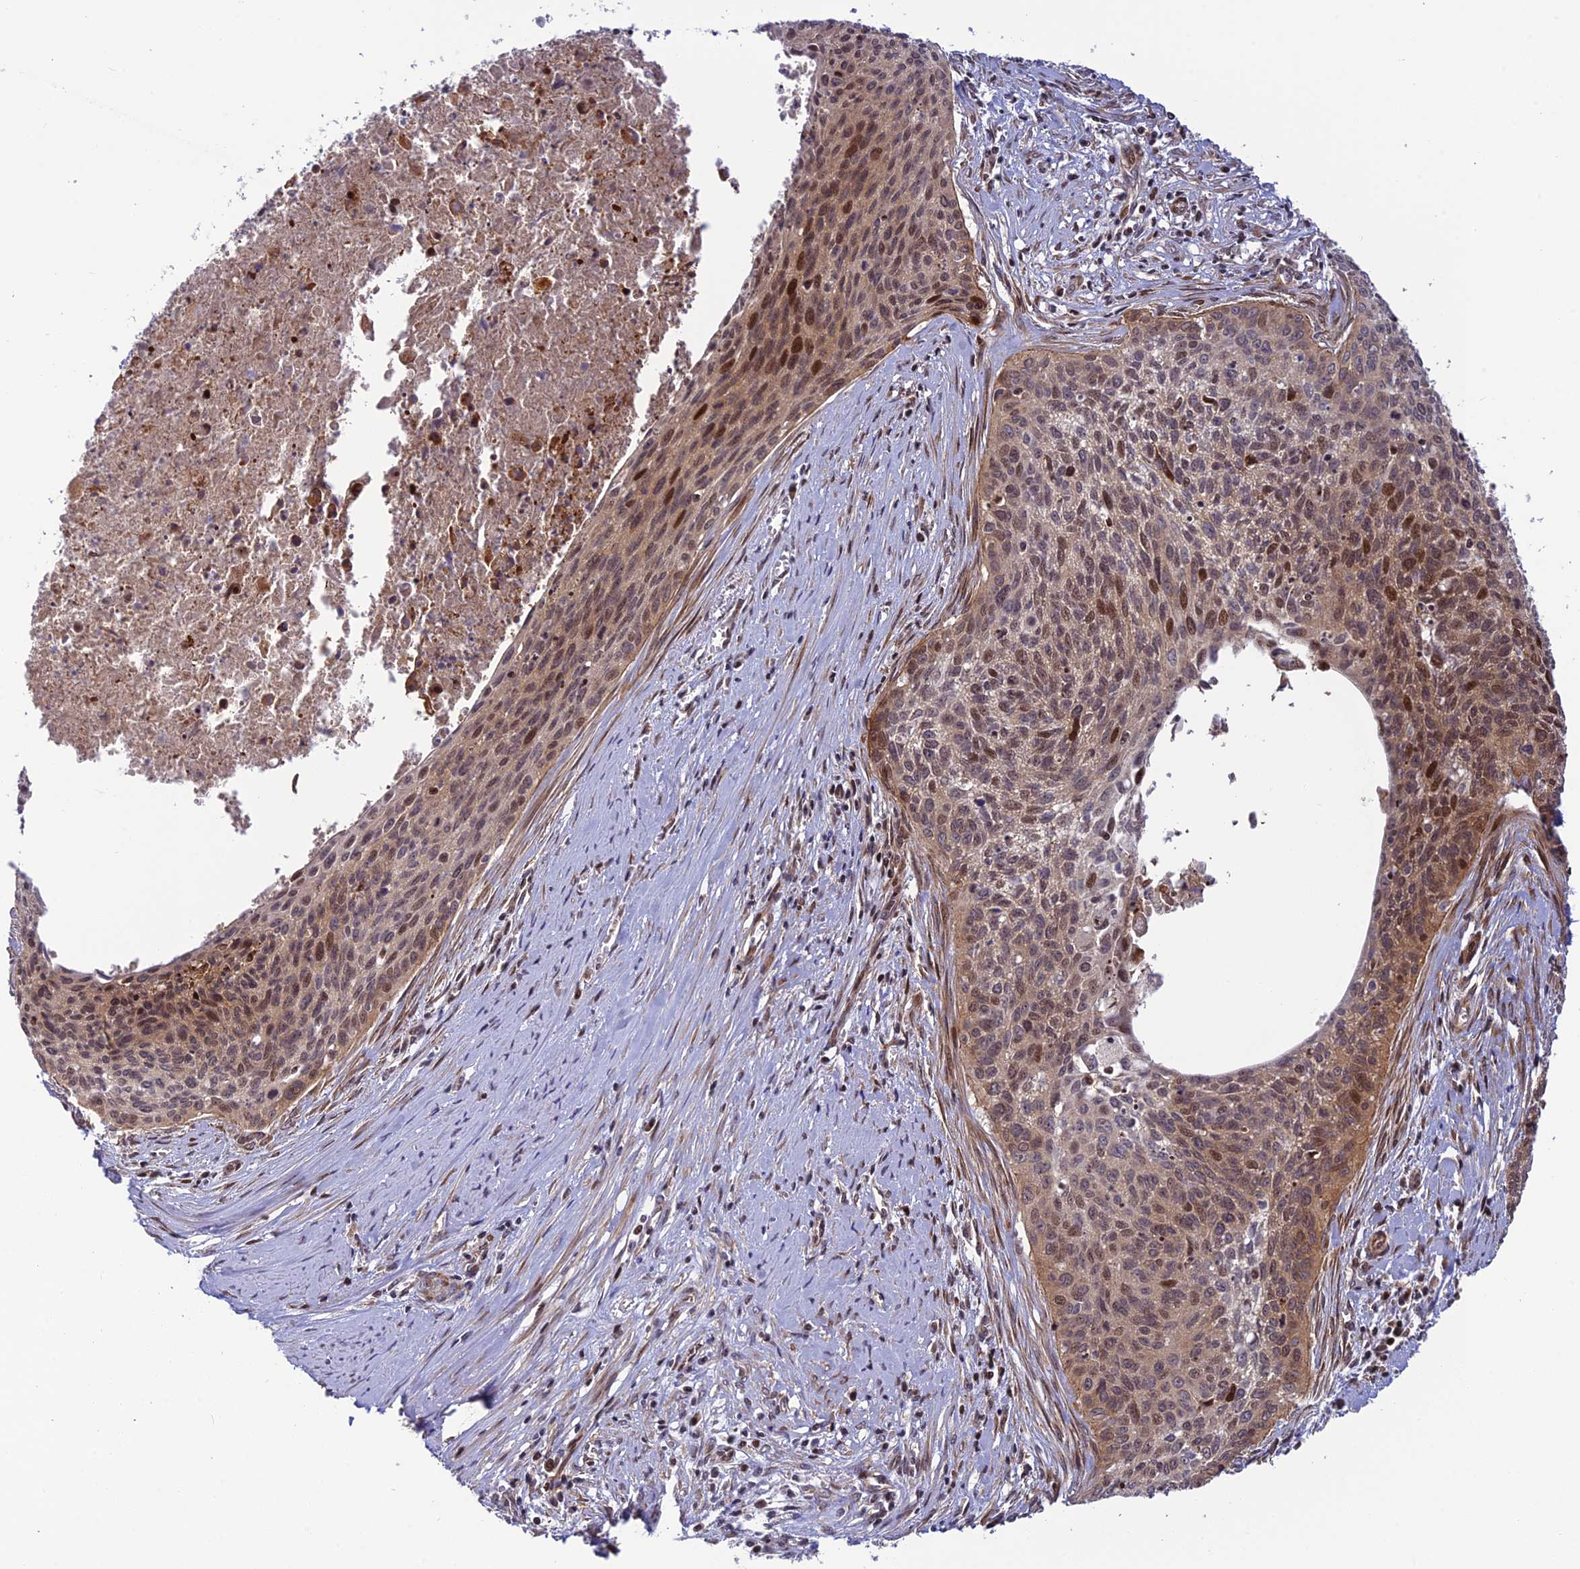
{"staining": {"intensity": "moderate", "quantity": ">75%", "location": "cytoplasmic/membranous,nuclear"}, "tissue": "cervical cancer", "cell_type": "Tumor cells", "image_type": "cancer", "snomed": [{"axis": "morphology", "description": "Squamous cell carcinoma, NOS"}, {"axis": "topography", "description": "Cervix"}], "caption": "Immunohistochemistry micrograph of neoplastic tissue: cervical squamous cell carcinoma stained using immunohistochemistry shows medium levels of moderate protein expression localized specifically in the cytoplasmic/membranous and nuclear of tumor cells, appearing as a cytoplasmic/membranous and nuclear brown color.", "gene": "SMIM7", "patient": {"sex": "female", "age": 55}}